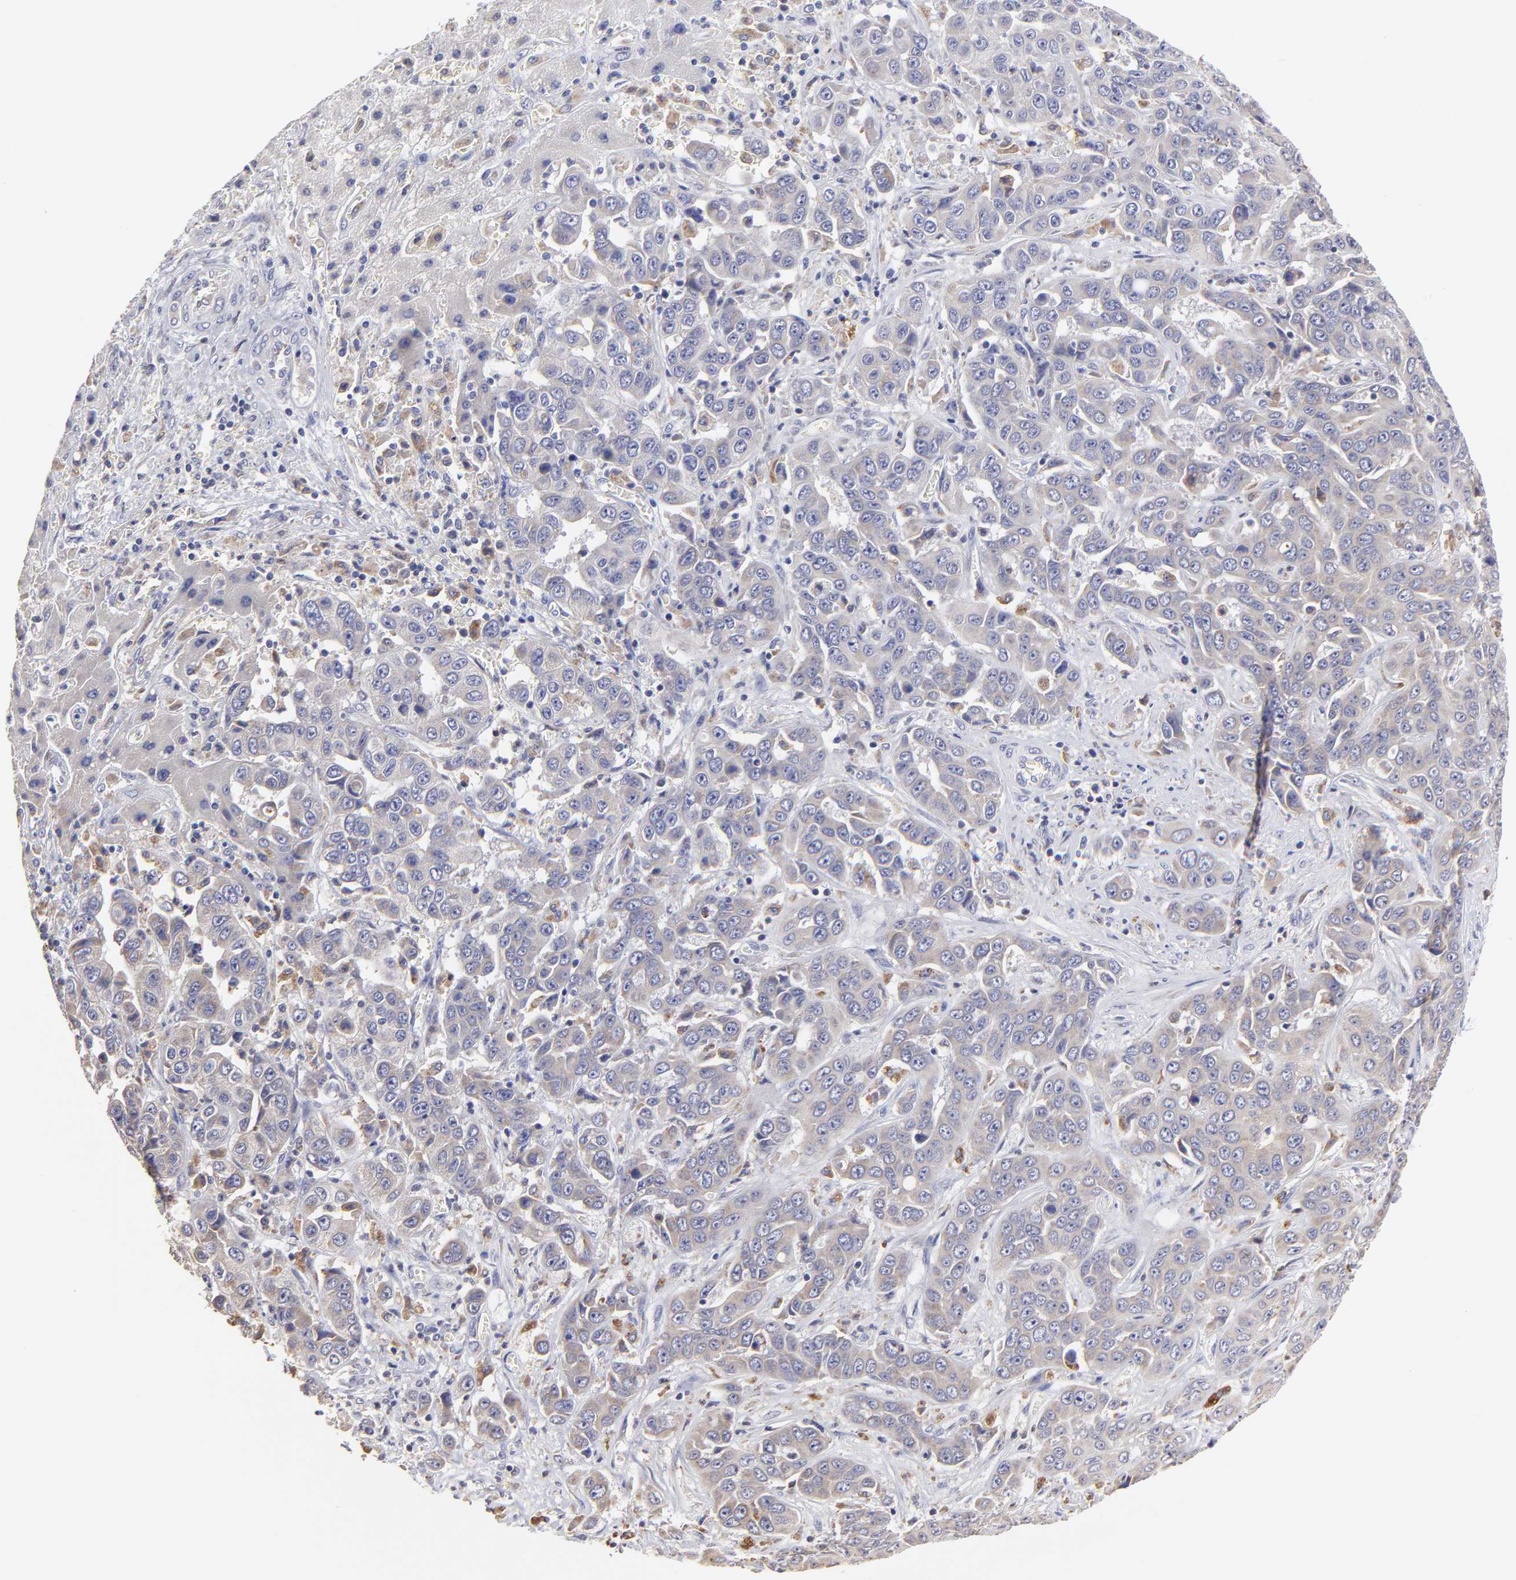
{"staining": {"intensity": "weak", "quantity": "25%-75%", "location": "cytoplasmic/membranous"}, "tissue": "liver cancer", "cell_type": "Tumor cells", "image_type": "cancer", "snomed": [{"axis": "morphology", "description": "Cholangiocarcinoma"}, {"axis": "topography", "description": "Liver"}], "caption": "Protein expression by immunohistochemistry (IHC) demonstrates weak cytoplasmic/membranous positivity in about 25%-75% of tumor cells in cholangiocarcinoma (liver).", "gene": "GCSAM", "patient": {"sex": "female", "age": 52}}